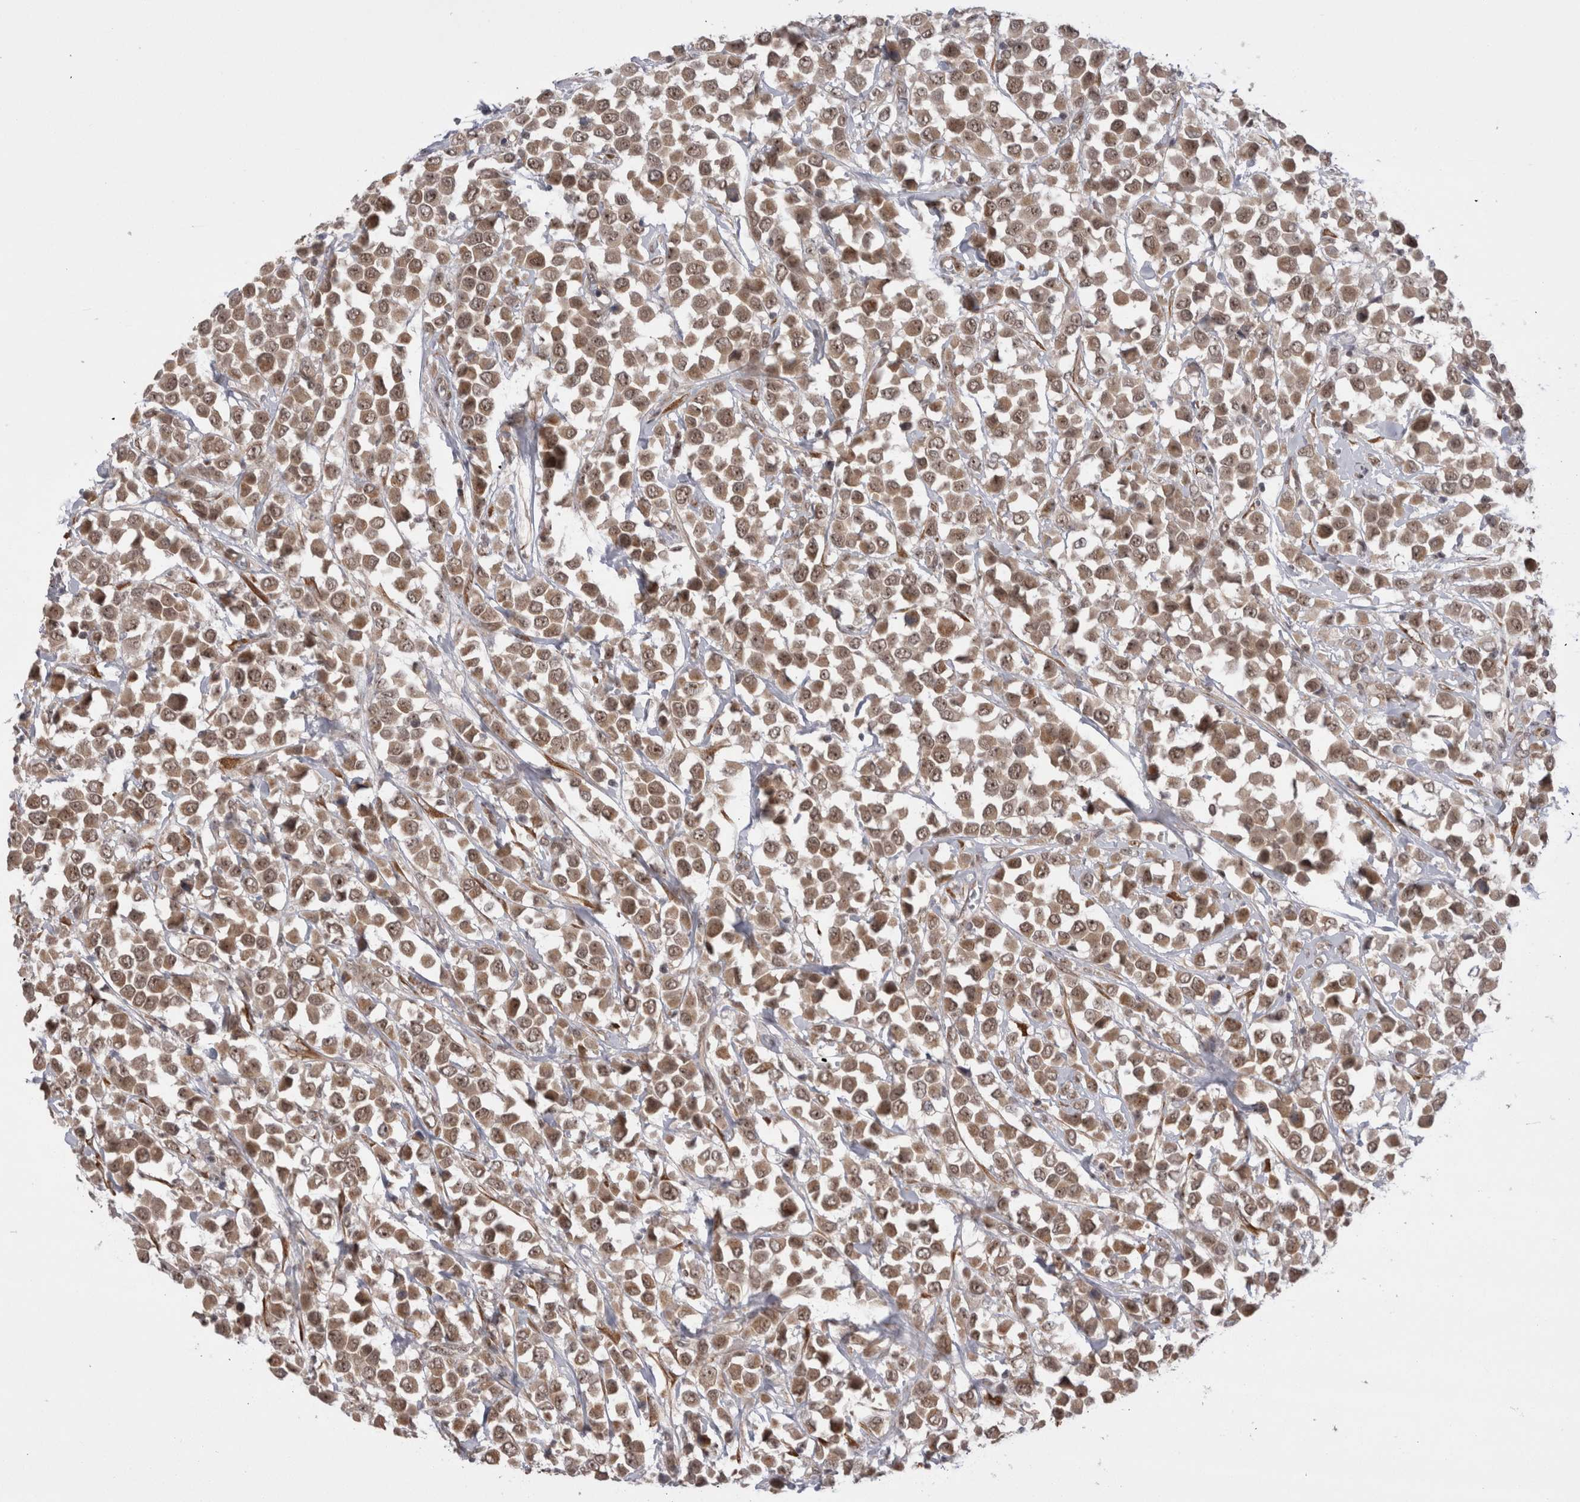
{"staining": {"intensity": "moderate", "quantity": ">75%", "location": "cytoplasmic/membranous,nuclear"}, "tissue": "breast cancer", "cell_type": "Tumor cells", "image_type": "cancer", "snomed": [{"axis": "morphology", "description": "Duct carcinoma"}, {"axis": "topography", "description": "Breast"}], "caption": "There is medium levels of moderate cytoplasmic/membranous and nuclear expression in tumor cells of breast cancer (intraductal carcinoma), as demonstrated by immunohistochemical staining (brown color).", "gene": "EXOSC4", "patient": {"sex": "female", "age": 61}}